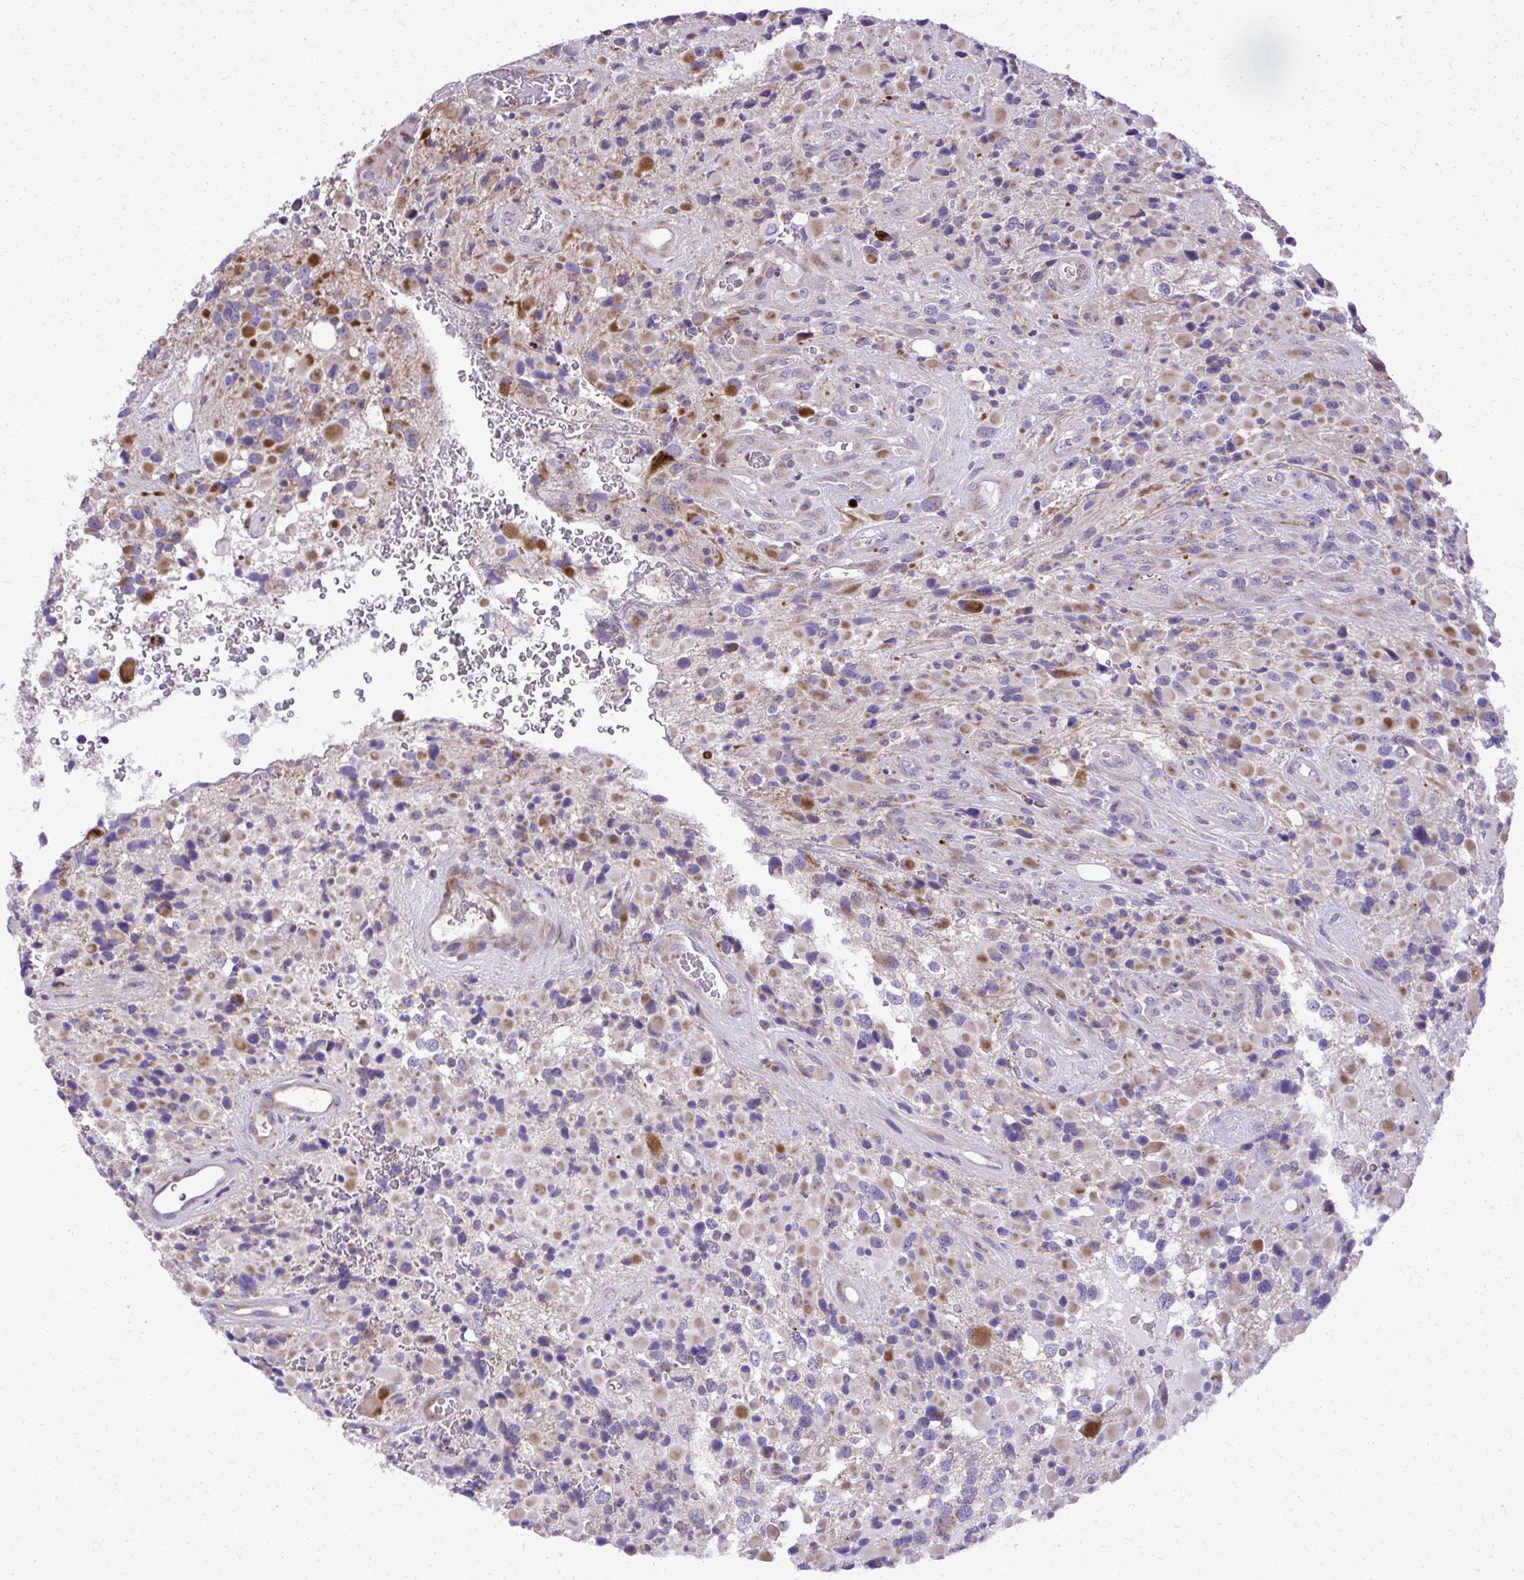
{"staining": {"intensity": "moderate", "quantity": "<25%", "location": "cytoplasmic/membranous"}, "tissue": "glioma", "cell_type": "Tumor cells", "image_type": "cancer", "snomed": [{"axis": "morphology", "description": "Glioma, malignant, High grade"}, {"axis": "topography", "description": "Brain"}], "caption": "Glioma was stained to show a protein in brown. There is low levels of moderate cytoplasmic/membranous expression in about <25% of tumor cells. (IHC, brightfield microscopy, high magnification).", "gene": "ABCC3", "patient": {"sex": "female", "age": 40}}